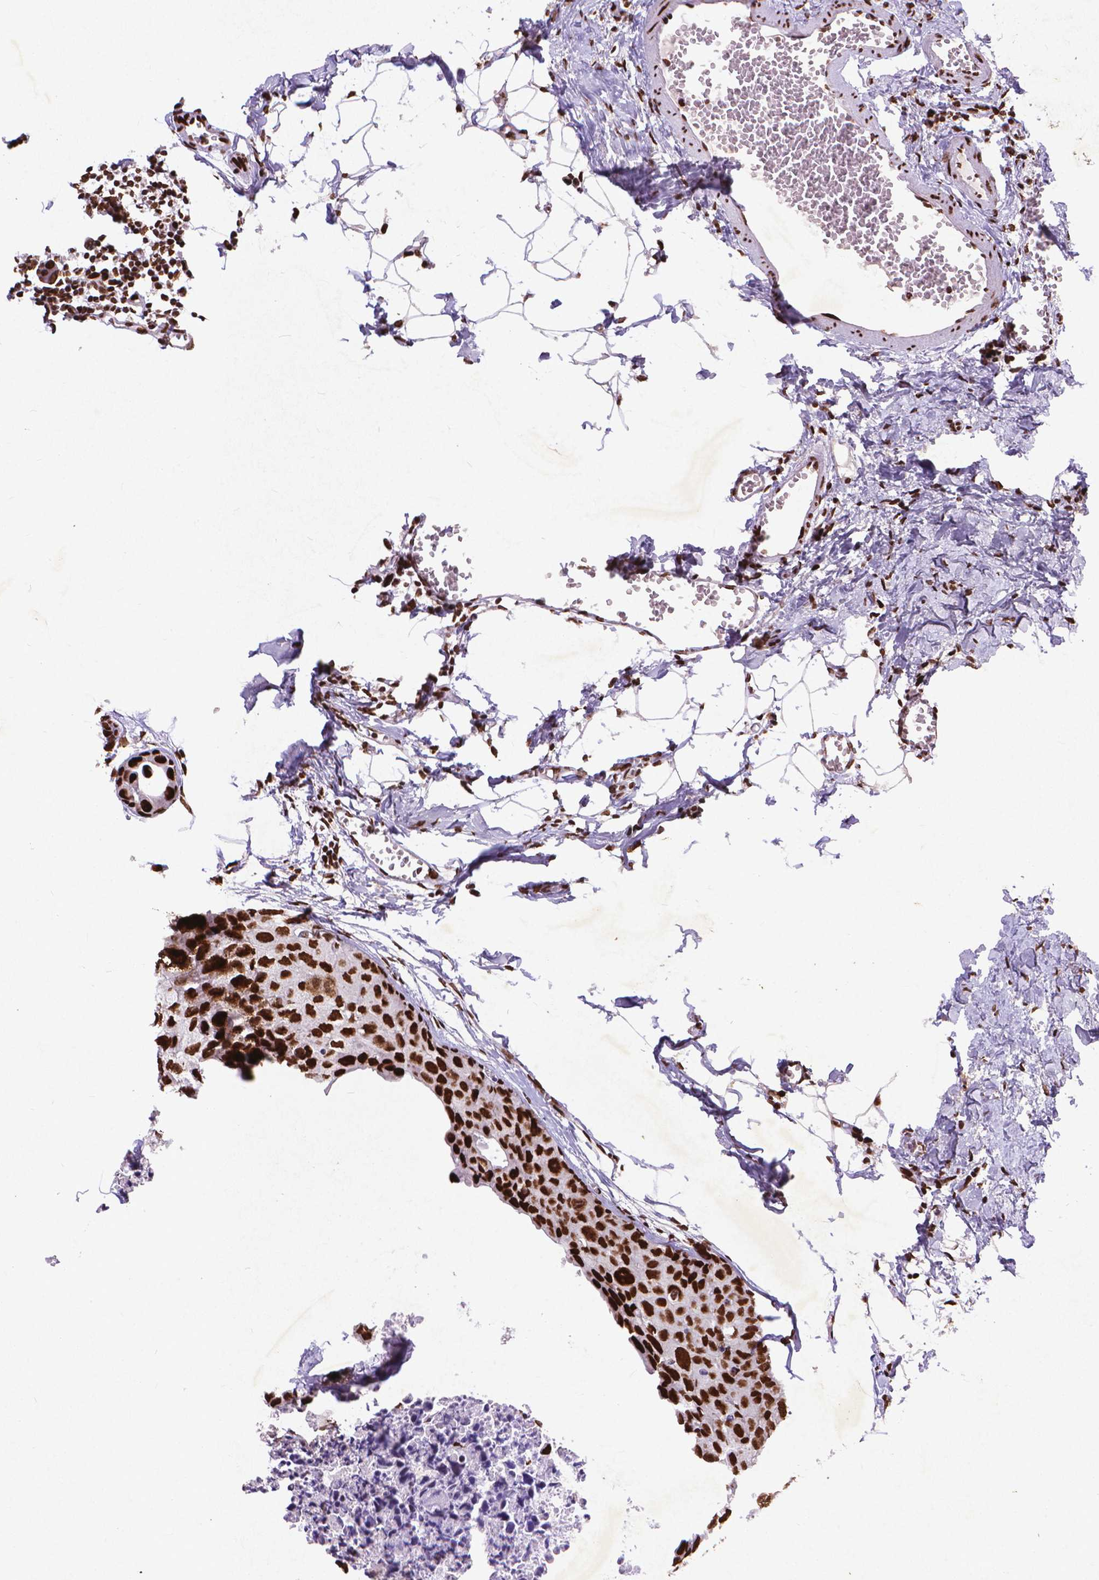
{"staining": {"intensity": "strong", "quantity": ">75%", "location": "nuclear"}, "tissue": "breast cancer", "cell_type": "Tumor cells", "image_type": "cancer", "snomed": [{"axis": "morphology", "description": "Duct carcinoma"}, {"axis": "topography", "description": "Breast"}], "caption": "Immunohistochemical staining of human intraductal carcinoma (breast) reveals high levels of strong nuclear protein expression in approximately >75% of tumor cells.", "gene": "CITED2", "patient": {"sex": "female", "age": 38}}